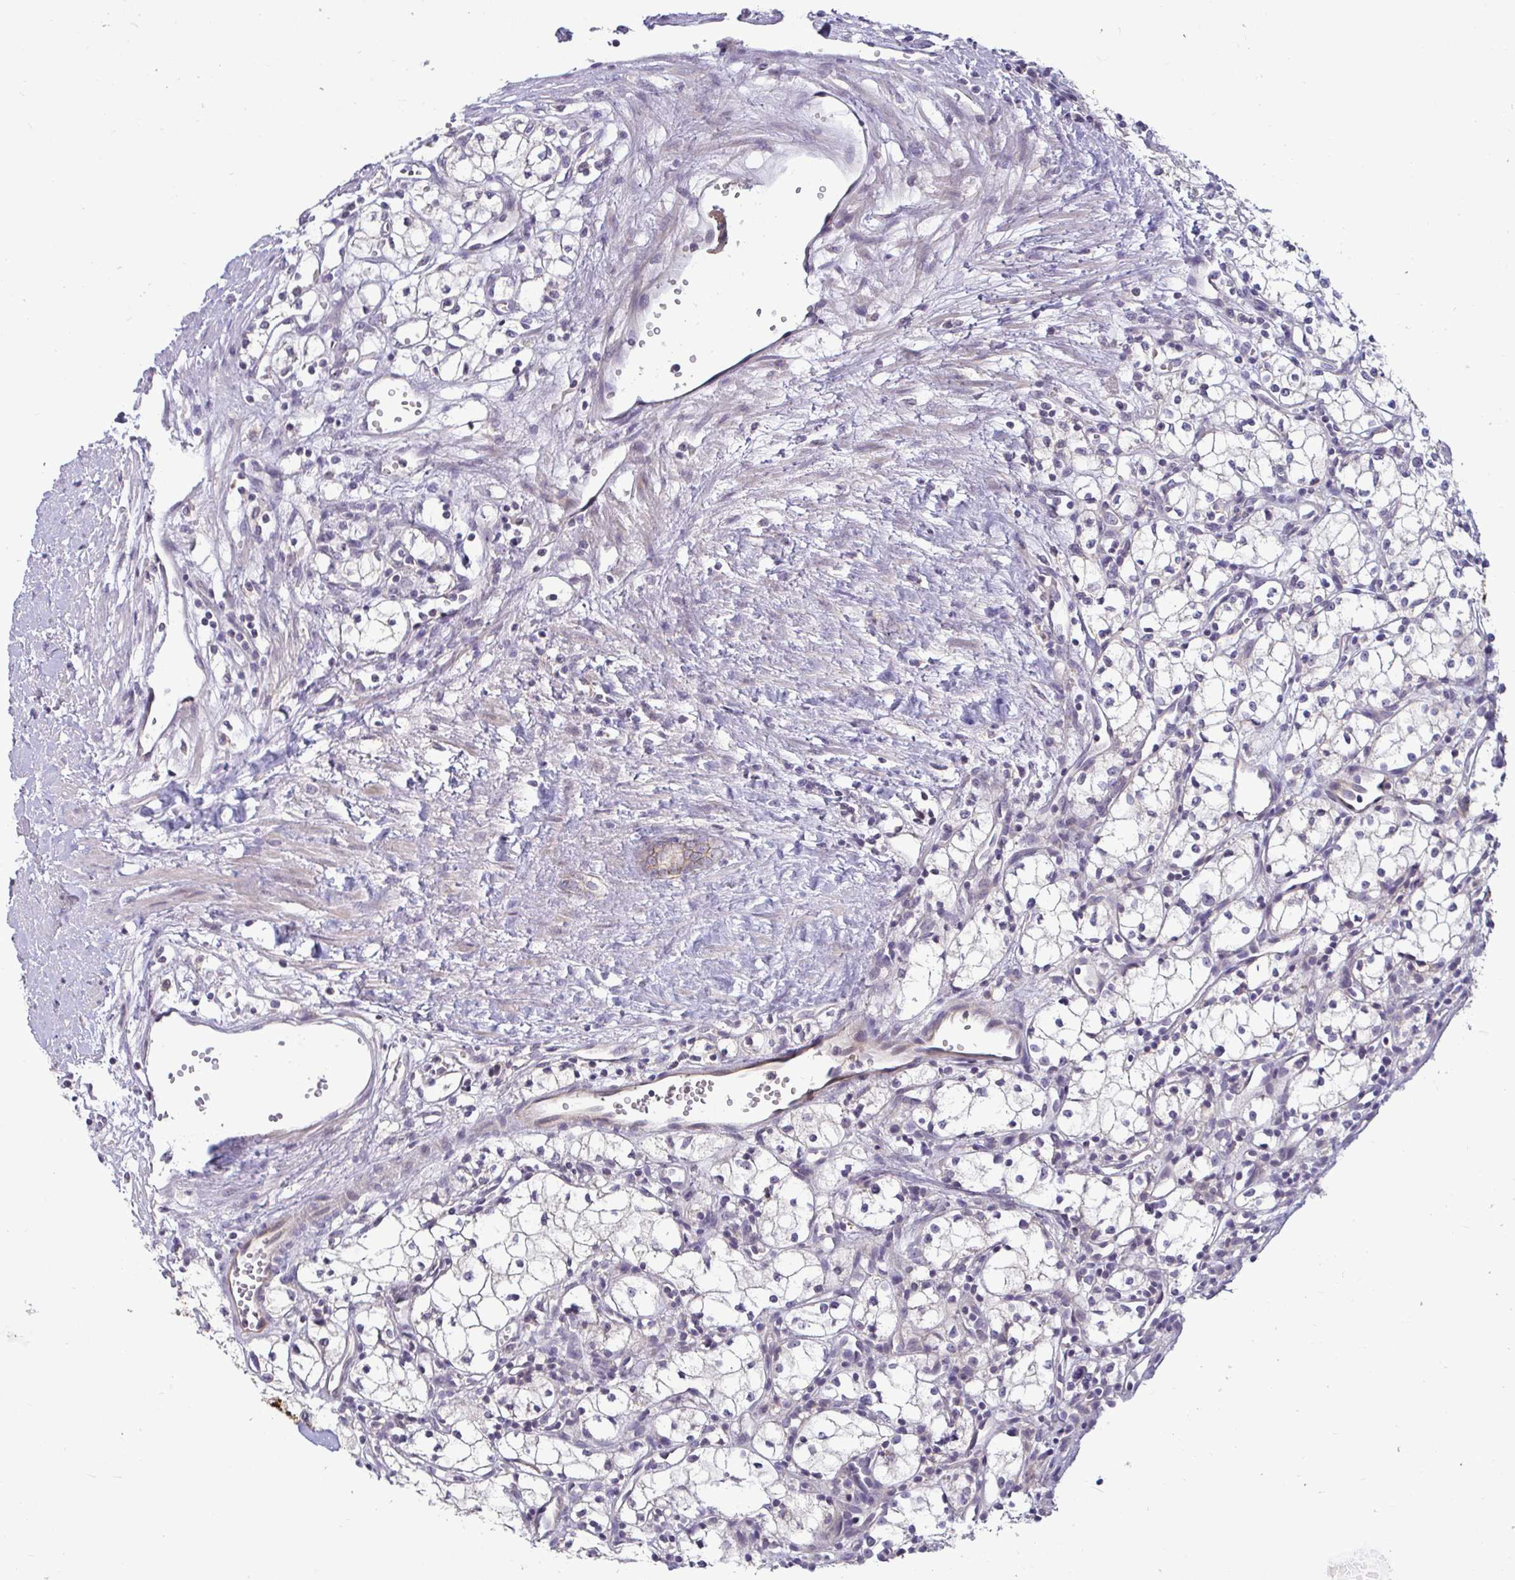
{"staining": {"intensity": "negative", "quantity": "none", "location": "none"}, "tissue": "renal cancer", "cell_type": "Tumor cells", "image_type": "cancer", "snomed": [{"axis": "morphology", "description": "Adenocarcinoma, NOS"}, {"axis": "topography", "description": "Kidney"}], "caption": "A histopathology image of human adenocarcinoma (renal) is negative for staining in tumor cells.", "gene": "GSTM1", "patient": {"sex": "male", "age": 59}}